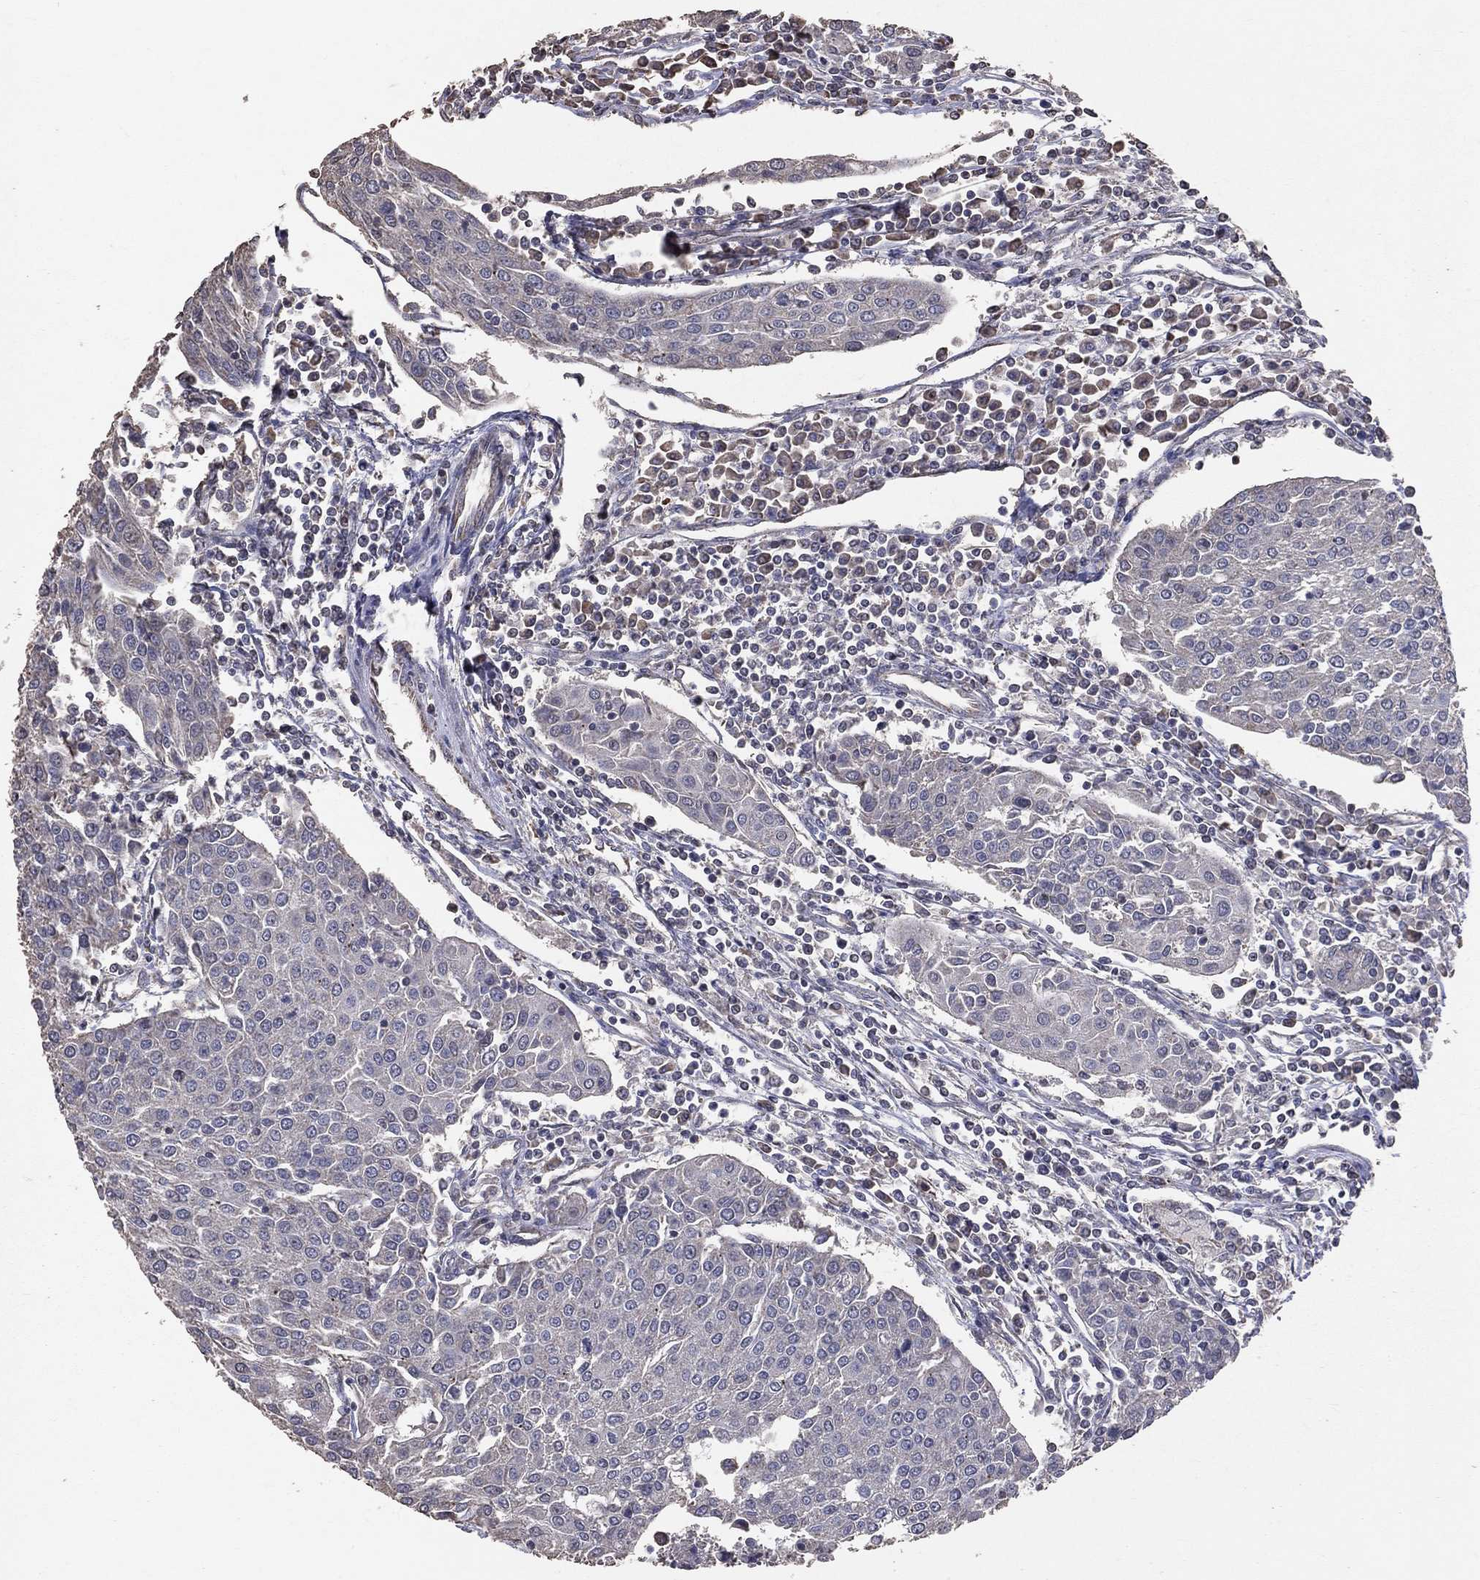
{"staining": {"intensity": "negative", "quantity": "none", "location": "none"}, "tissue": "urothelial cancer", "cell_type": "Tumor cells", "image_type": "cancer", "snomed": [{"axis": "morphology", "description": "Urothelial carcinoma, High grade"}, {"axis": "topography", "description": "Urinary bladder"}], "caption": "IHC histopathology image of human high-grade urothelial carcinoma stained for a protein (brown), which demonstrates no positivity in tumor cells.", "gene": "LY6K", "patient": {"sex": "female", "age": 85}}